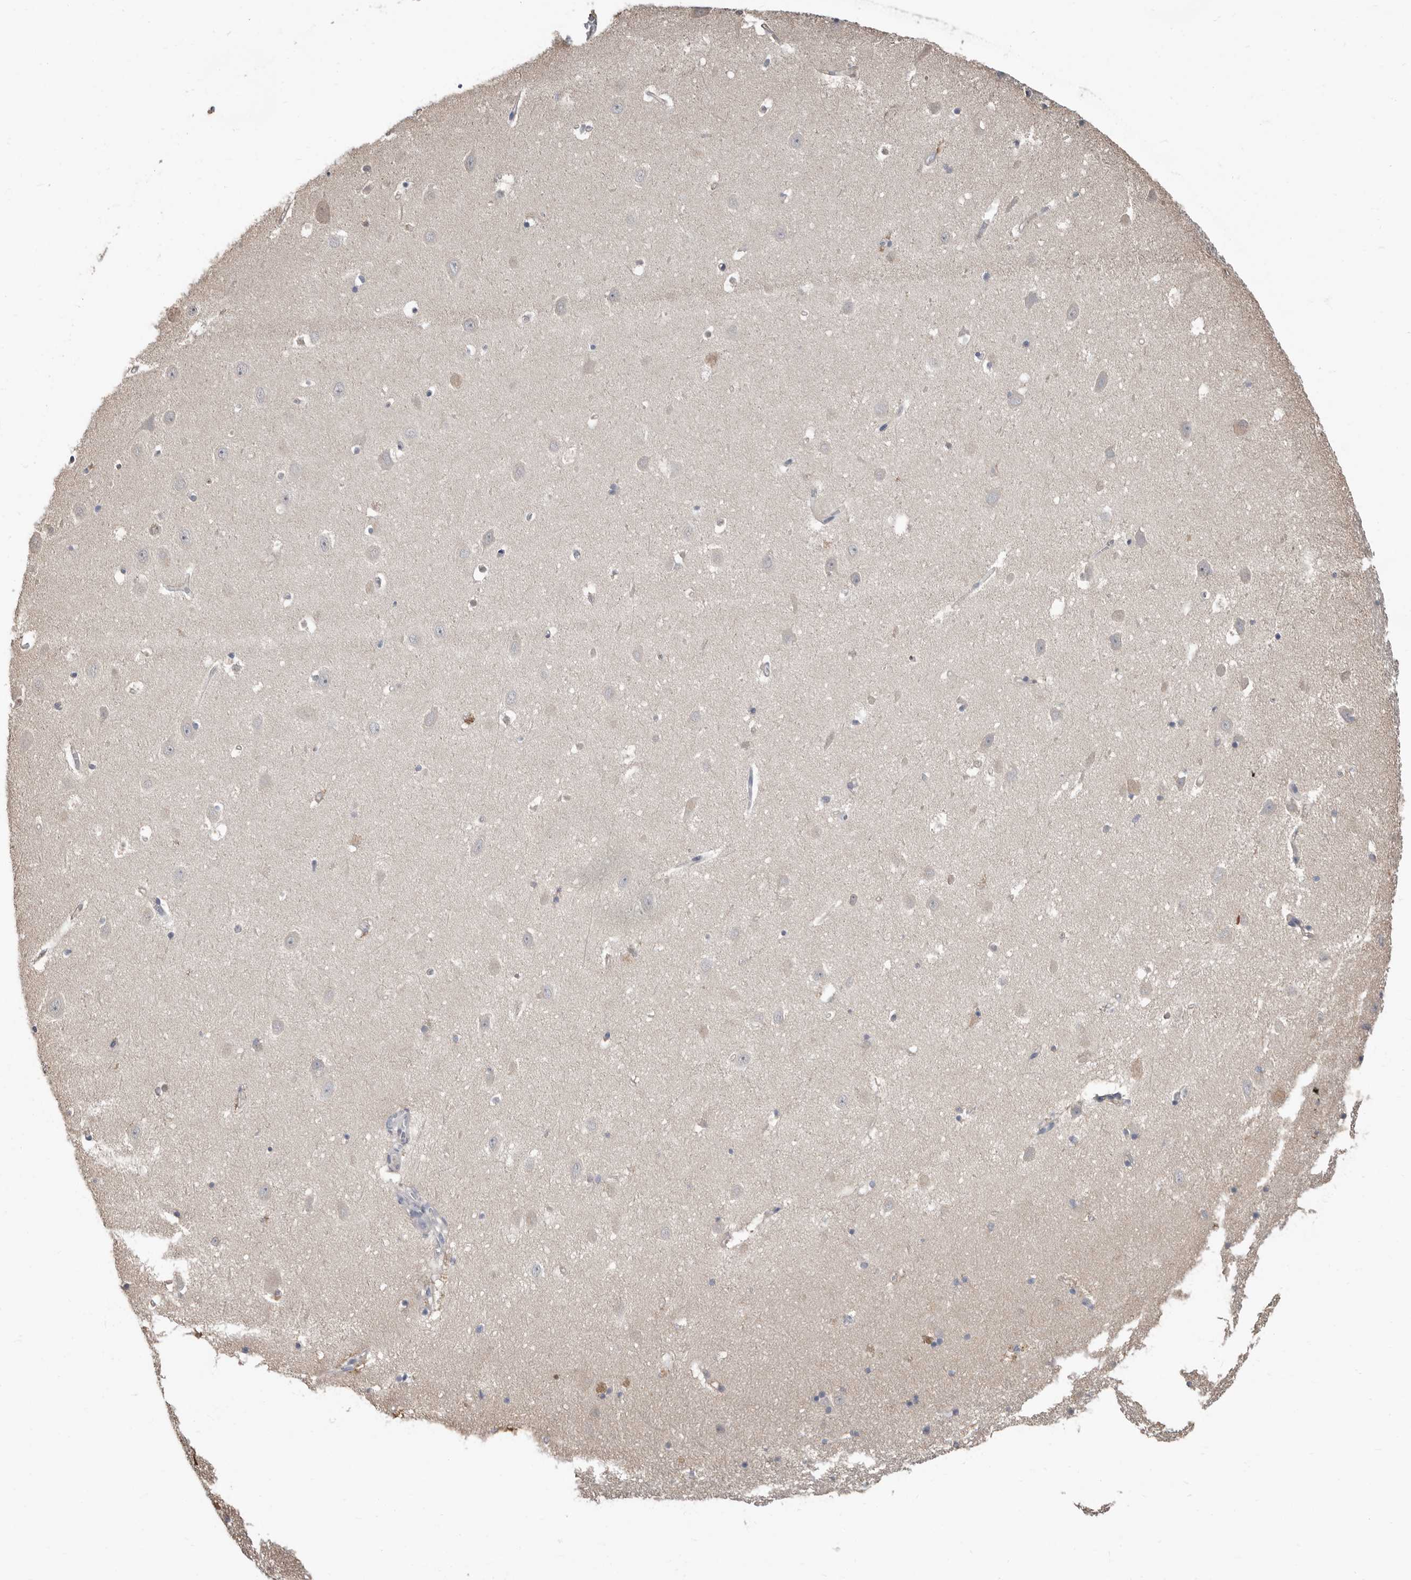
{"staining": {"intensity": "negative", "quantity": "none", "location": "none"}, "tissue": "hippocampus", "cell_type": "Glial cells", "image_type": "normal", "snomed": [{"axis": "morphology", "description": "Normal tissue, NOS"}, {"axis": "topography", "description": "Hippocampus"}], "caption": "Histopathology image shows no significant protein staining in glial cells of normal hippocampus.", "gene": "MRPL18", "patient": {"sex": "female", "age": 64}}